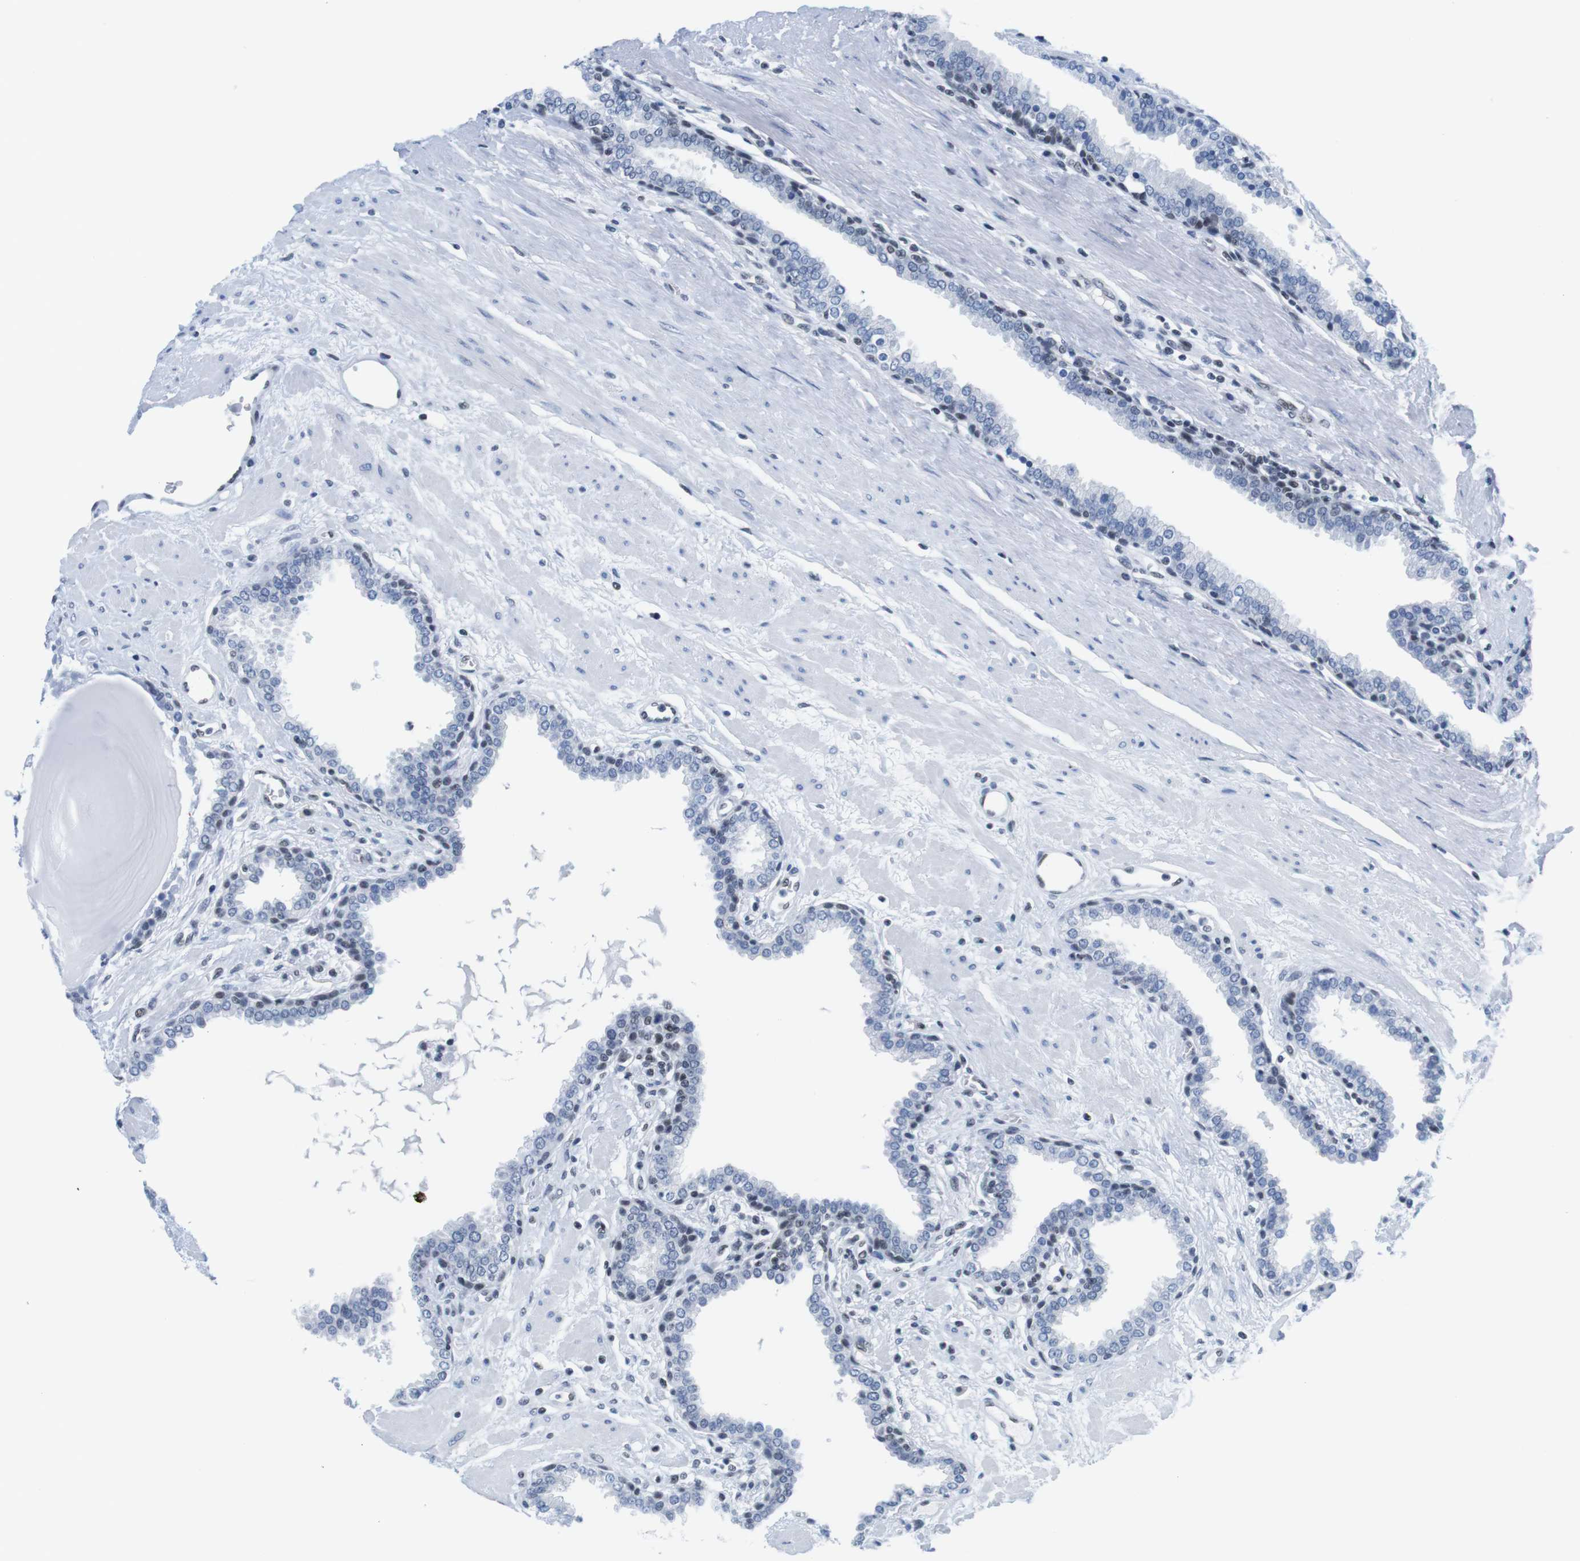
{"staining": {"intensity": "negative", "quantity": "none", "location": "none"}, "tissue": "prostate", "cell_type": "Glandular cells", "image_type": "normal", "snomed": [{"axis": "morphology", "description": "Normal tissue, NOS"}, {"axis": "topography", "description": "Prostate"}], "caption": "High magnification brightfield microscopy of benign prostate stained with DAB (brown) and counterstained with hematoxylin (blue): glandular cells show no significant staining.", "gene": "IFI16", "patient": {"sex": "male", "age": 51}}